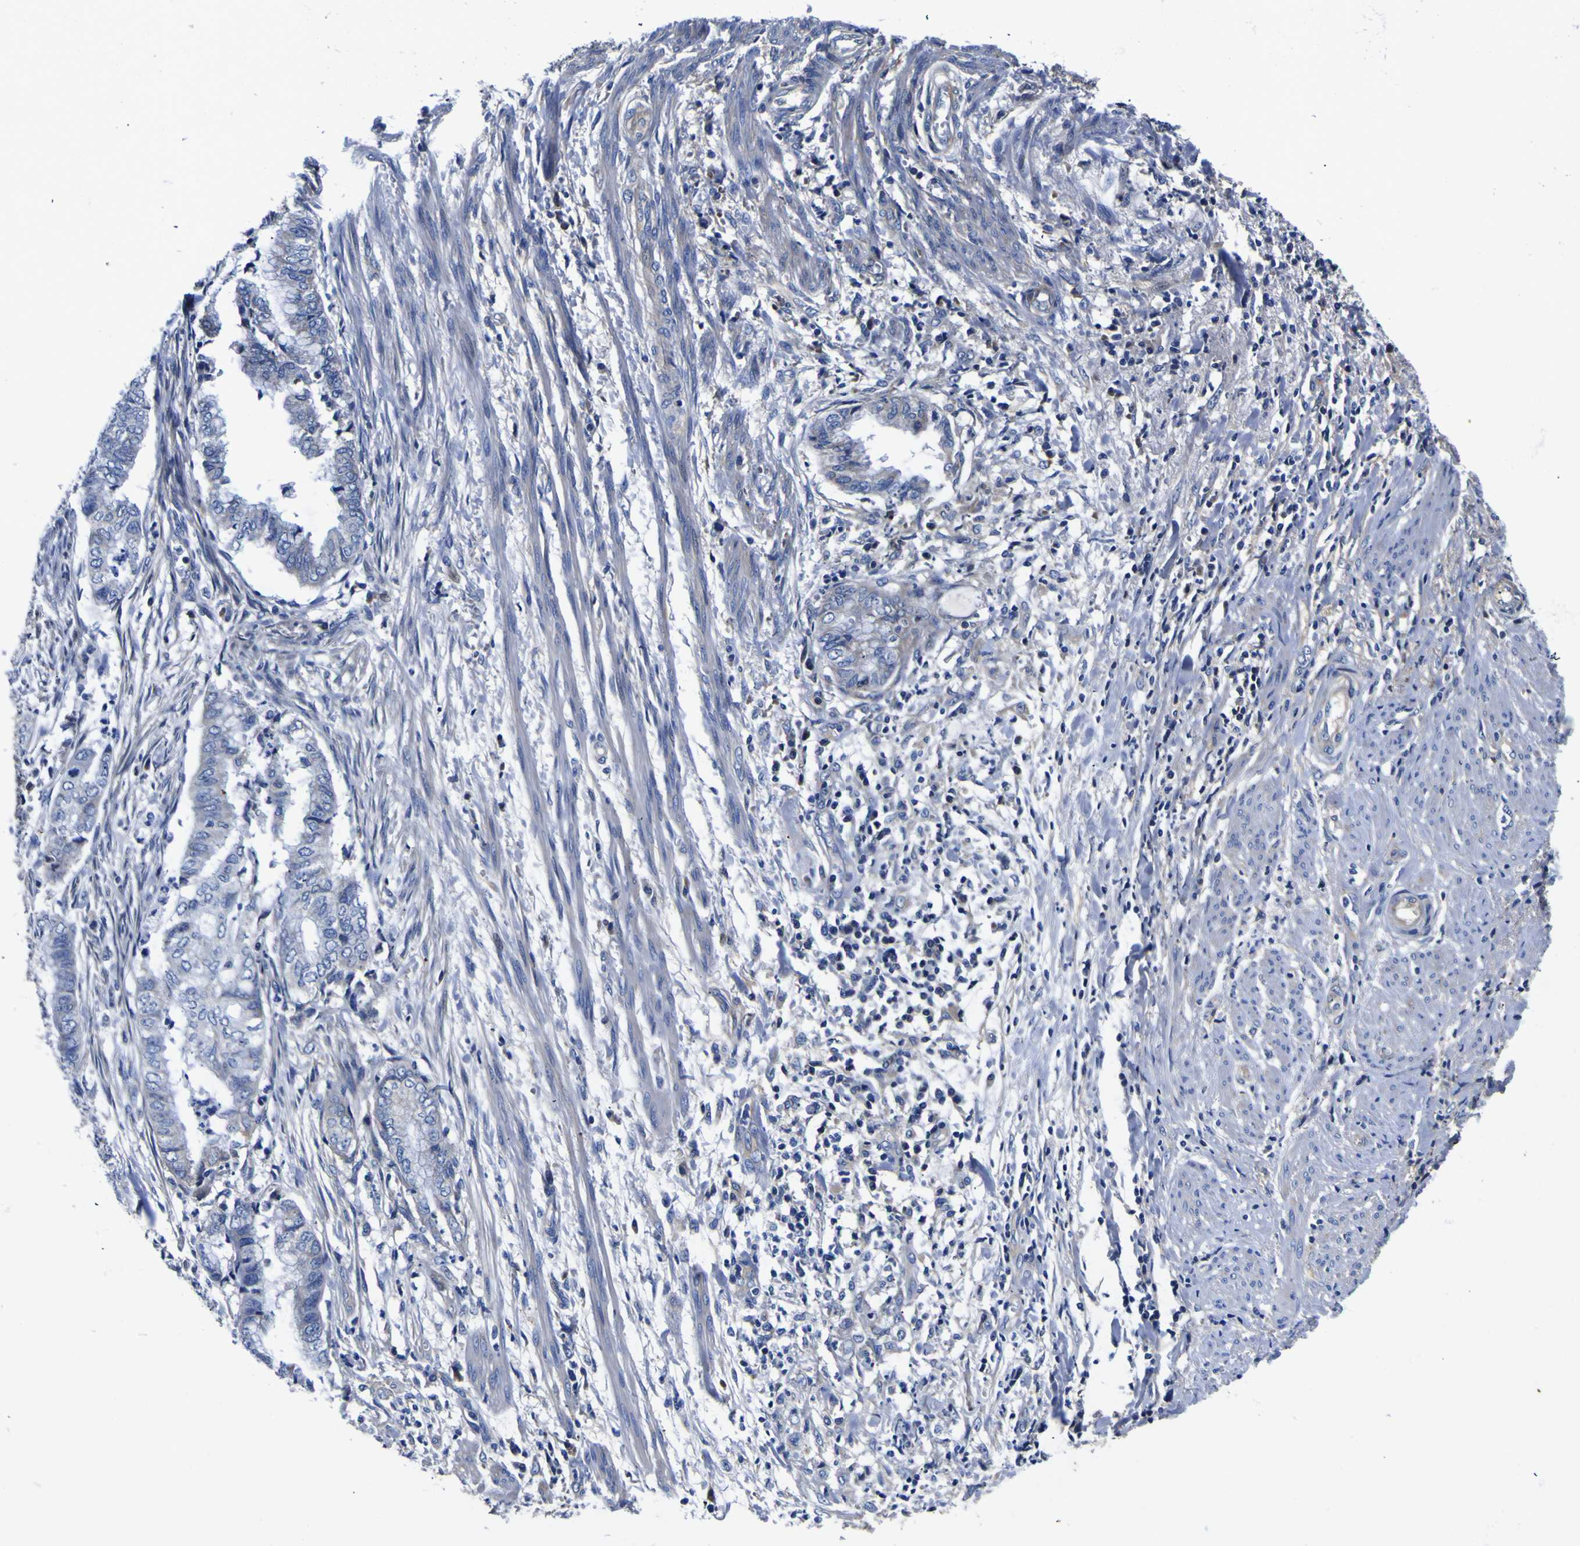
{"staining": {"intensity": "negative", "quantity": "none", "location": "none"}, "tissue": "endometrial cancer", "cell_type": "Tumor cells", "image_type": "cancer", "snomed": [{"axis": "morphology", "description": "Necrosis, NOS"}, {"axis": "morphology", "description": "Adenocarcinoma, NOS"}, {"axis": "topography", "description": "Endometrium"}], "caption": "The micrograph exhibits no significant expression in tumor cells of endometrial cancer (adenocarcinoma).", "gene": "VASN", "patient": {"sex": "female", "age": 79}}